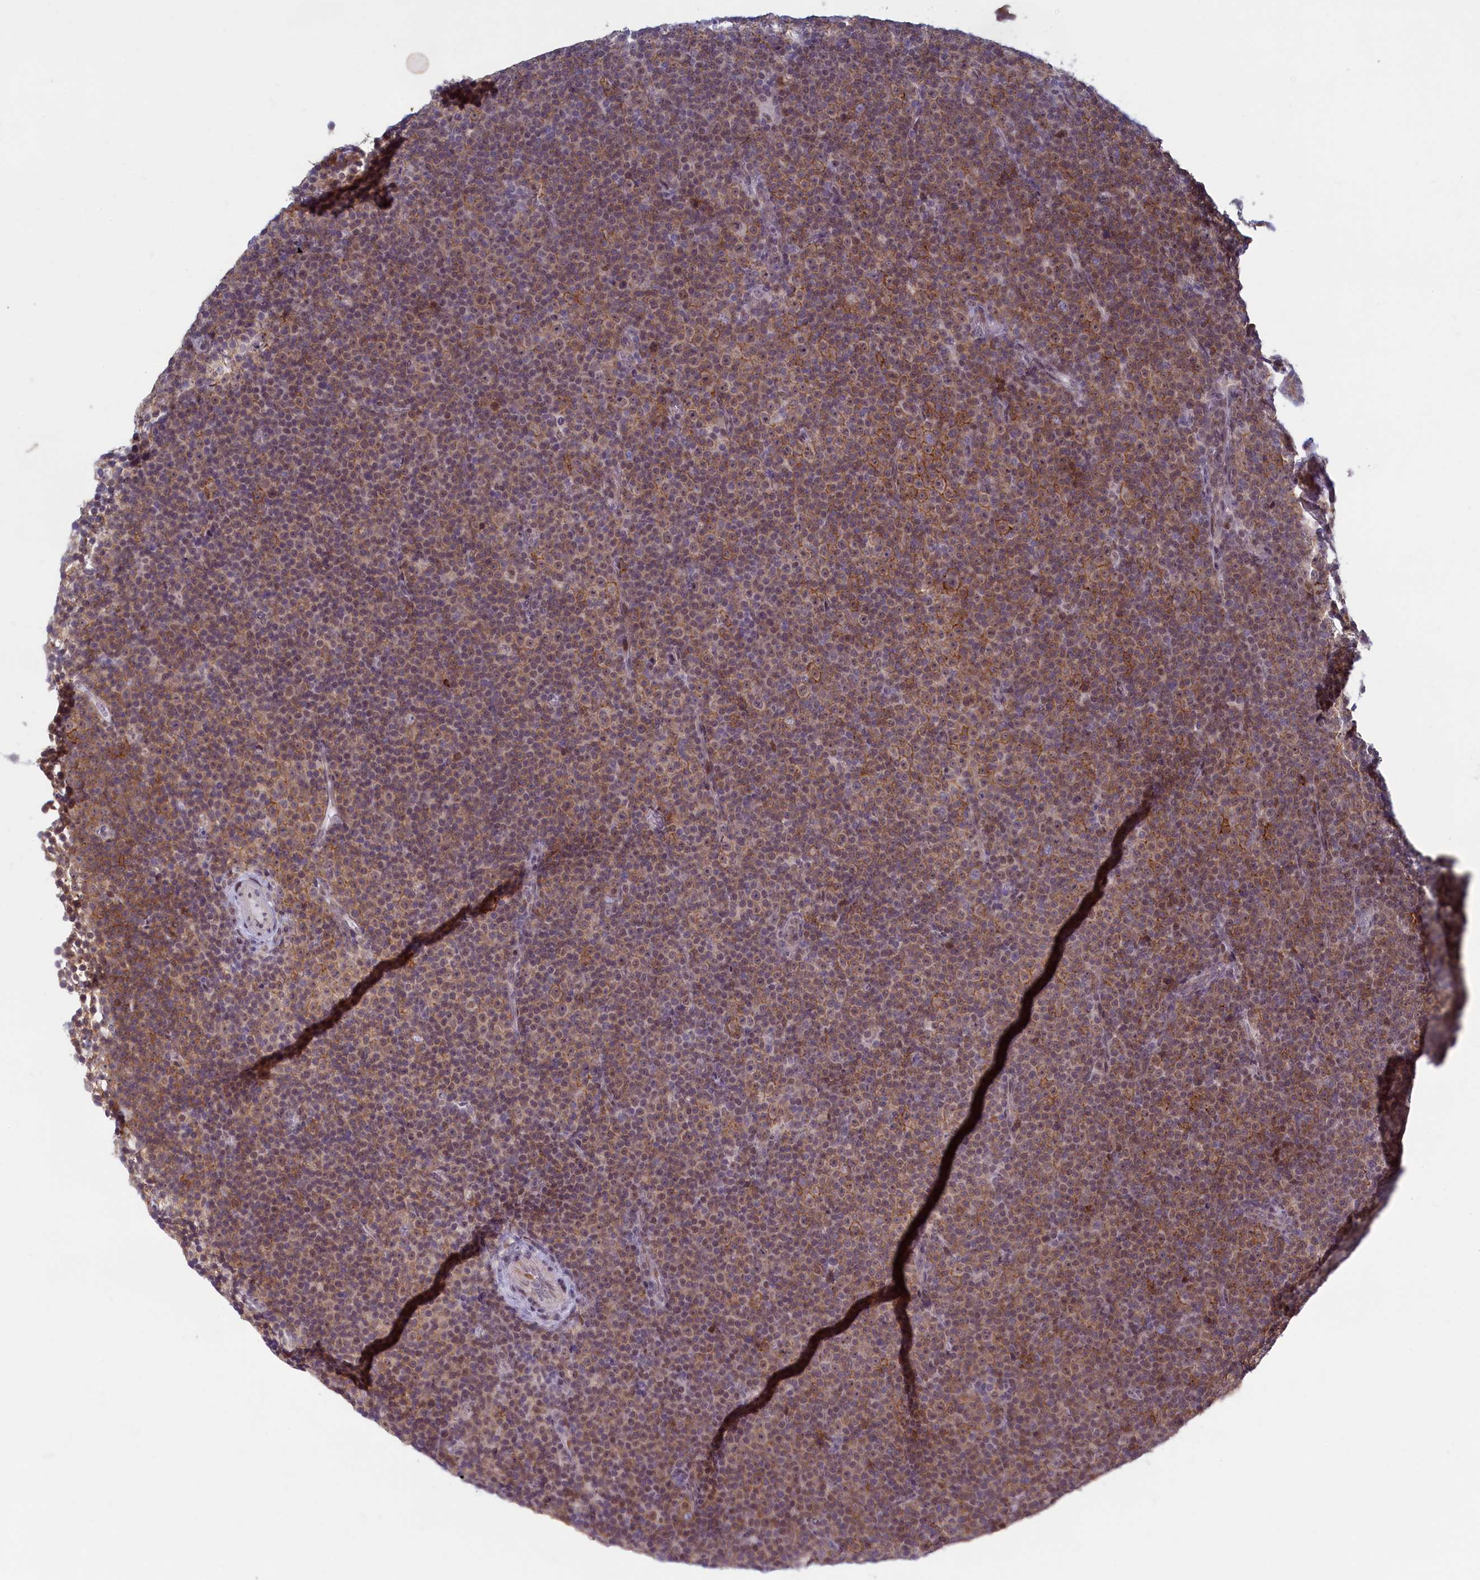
{"staining": {"intensity": "moderate", "quantity": "<25%", "location": "cytoplasmic/membranous,nuclear"}, "tissue": "lymphoma", "cell_type": "Tumor cells", "image_type": "cancer", "snomed": [{"axis": "morphology", "description": "Malignant lymphoma, non-Hodgkin's type, Low grade"}, {"axis": "topography", "description": "Lymph node"}], "caption": "An immunohistochemistry micrograph of tumor tissue is shown. Protein staining in brown labels moderate cytoplasmic/membranous and nuclear positivity in malignant lymphoma, non-Hodgkin's type (low-grade) within tumor cells.", "gene": "ATF7IP2", "patient": {"sex": "female", "age": 67}}